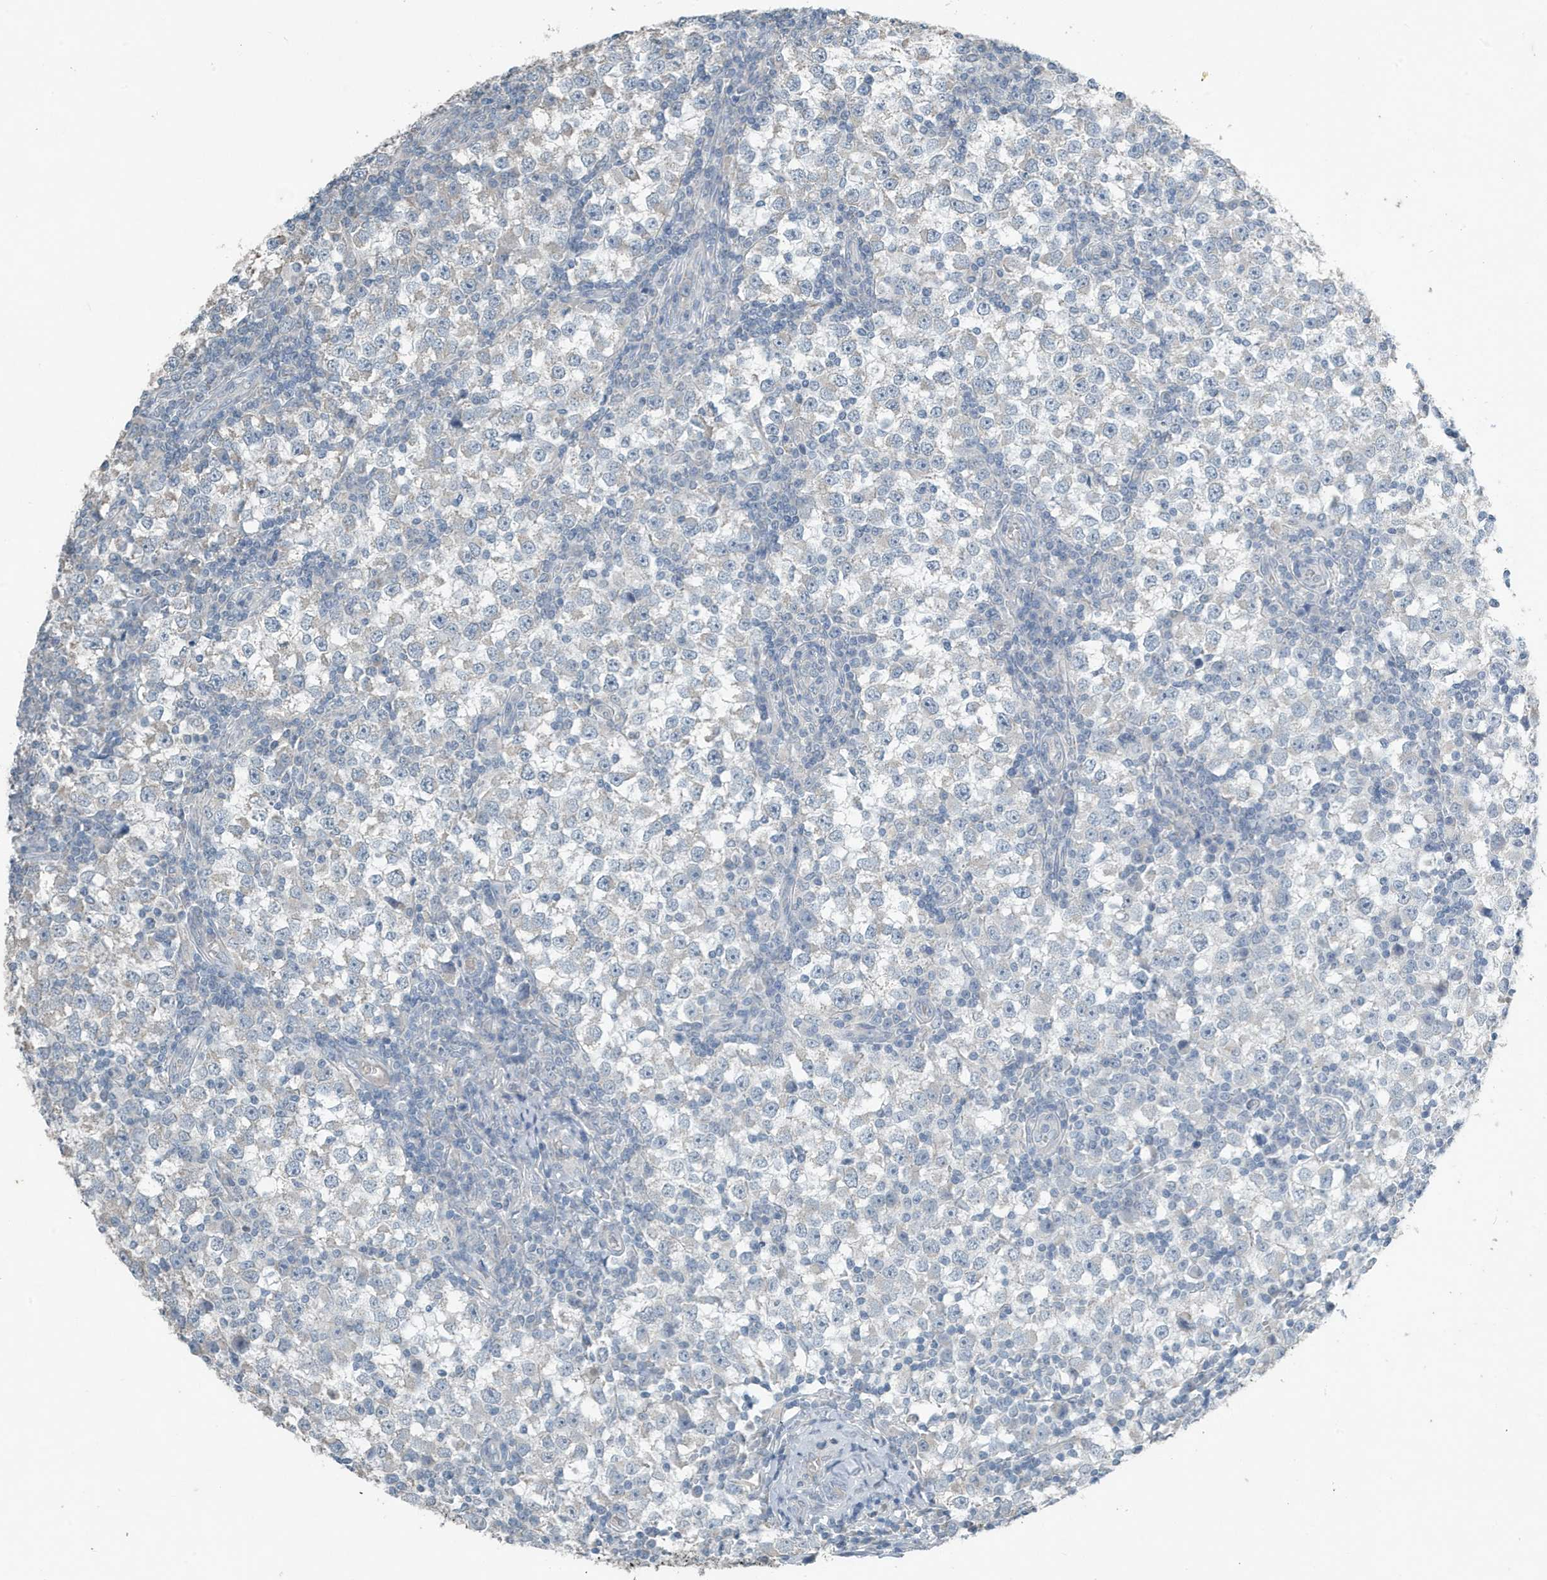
{"staining": {"intensity": "negative", "quantity": "none", "location": "none"}, "tissue": "testis cancer", "cell_type": "Tumor cells", "image_type": "cancer", "snomed": [{"axis": "morphology", "description": "Seminoma, NOS"}, {"axis": "topography", "description": "Testis"}], "caption": "Protein analysis of testis seminoma reveals no significant staining in tumor cells.", "gene": "UGT2B4", "patient": {"sex": "male", "age": 65}}